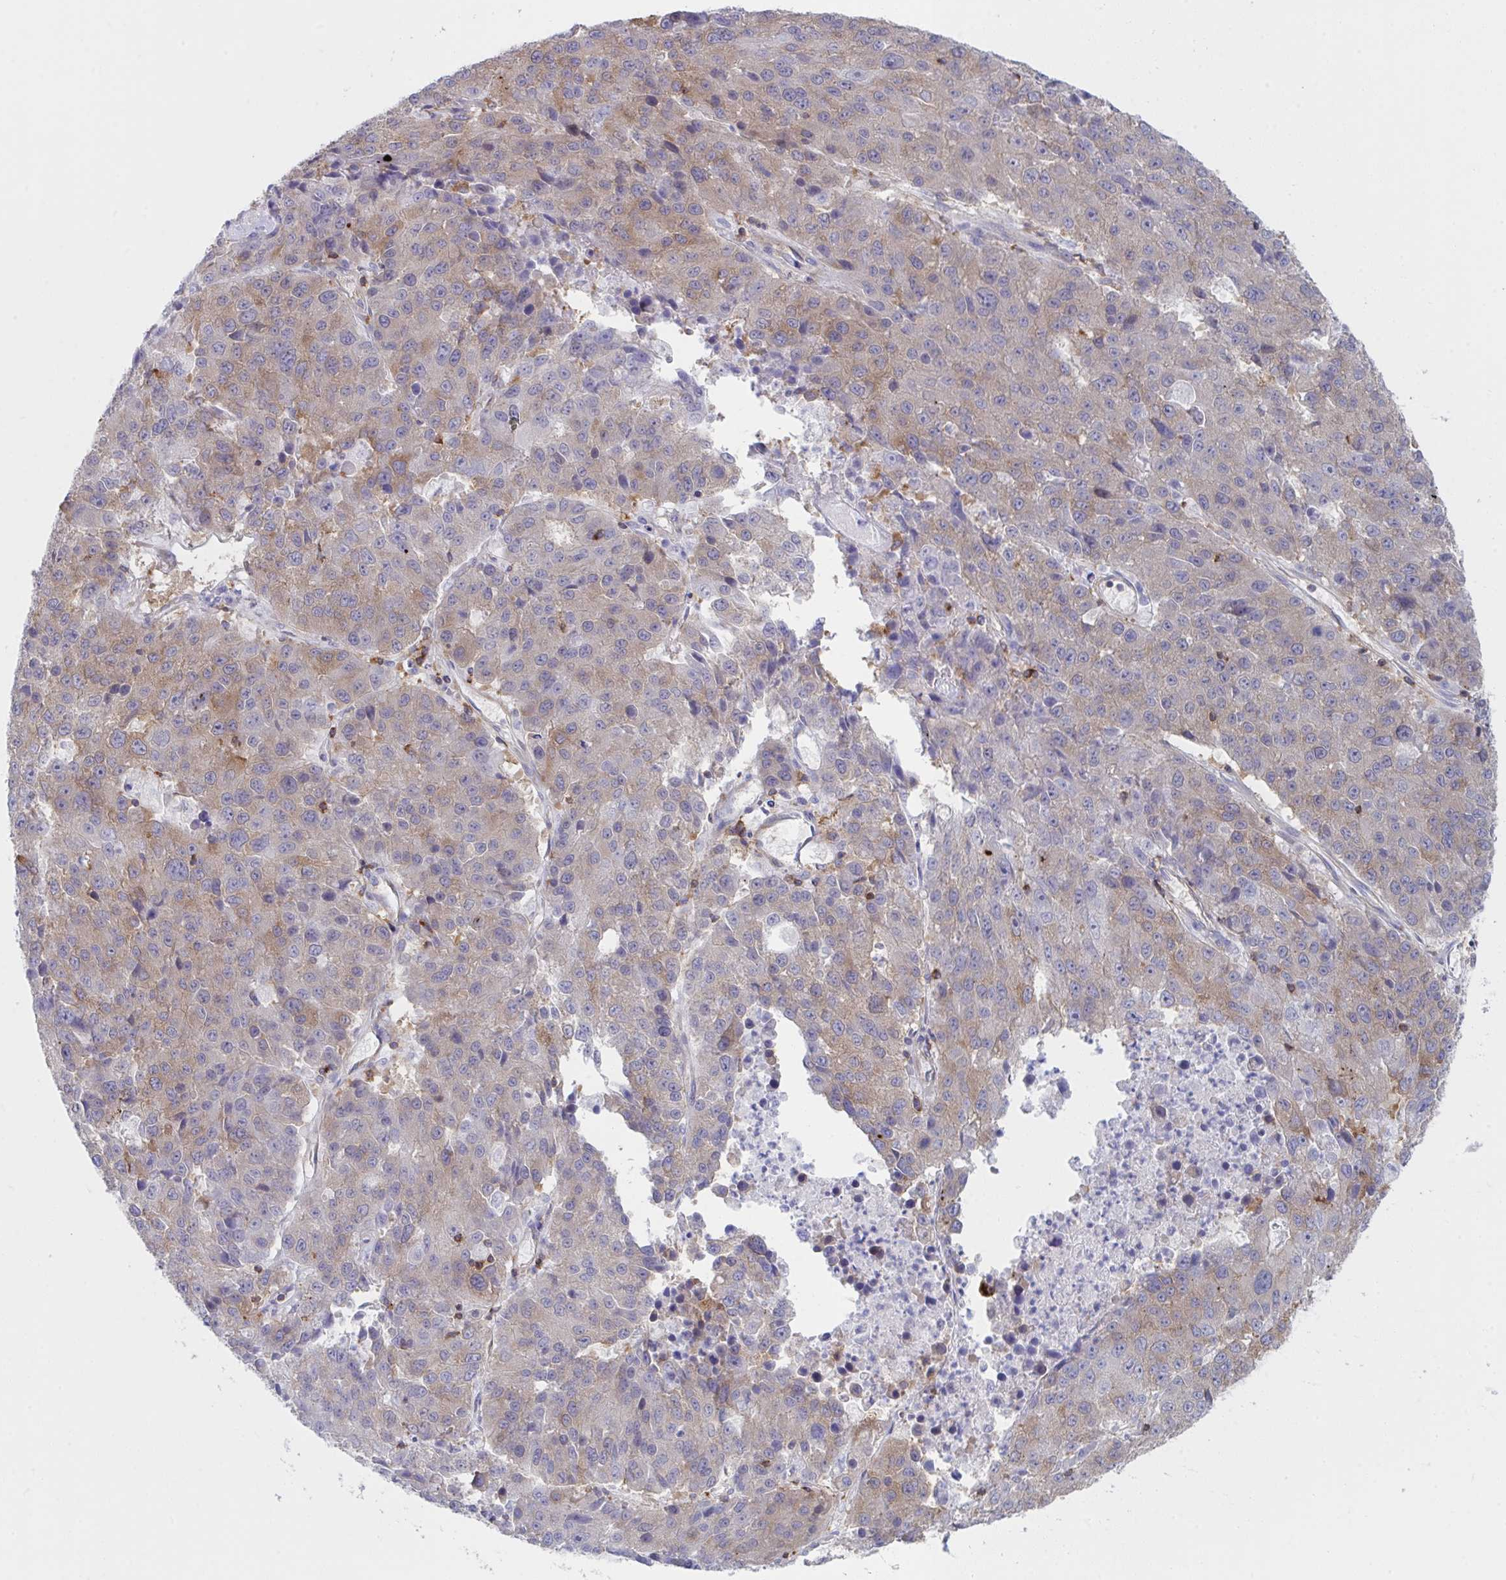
{"staining": {"intensity": "moderate", "quantity": "25%-75%", "location": "cytoplasmic/membranous"}, "tissue": "stomach cancer", "cell_type": "Tumor cells", "image_type": "cancer", "snomed": [{"axis": "morphology", "description": "Adenocarcinoma, NOS"}, {"axis": "topography", "description": "Stomach"}], "caption": "High-magnification brightfield microscopy of stomach cancer stained with DAB (brown) and counterstained with hematoxylin (blue). tumor cells exhibit moderate cytoplasmic/membranous staining is appreciated in about25%-75% of cells.", "gene": "WNK1", "patient": {"sex": "male", "age": 71}}